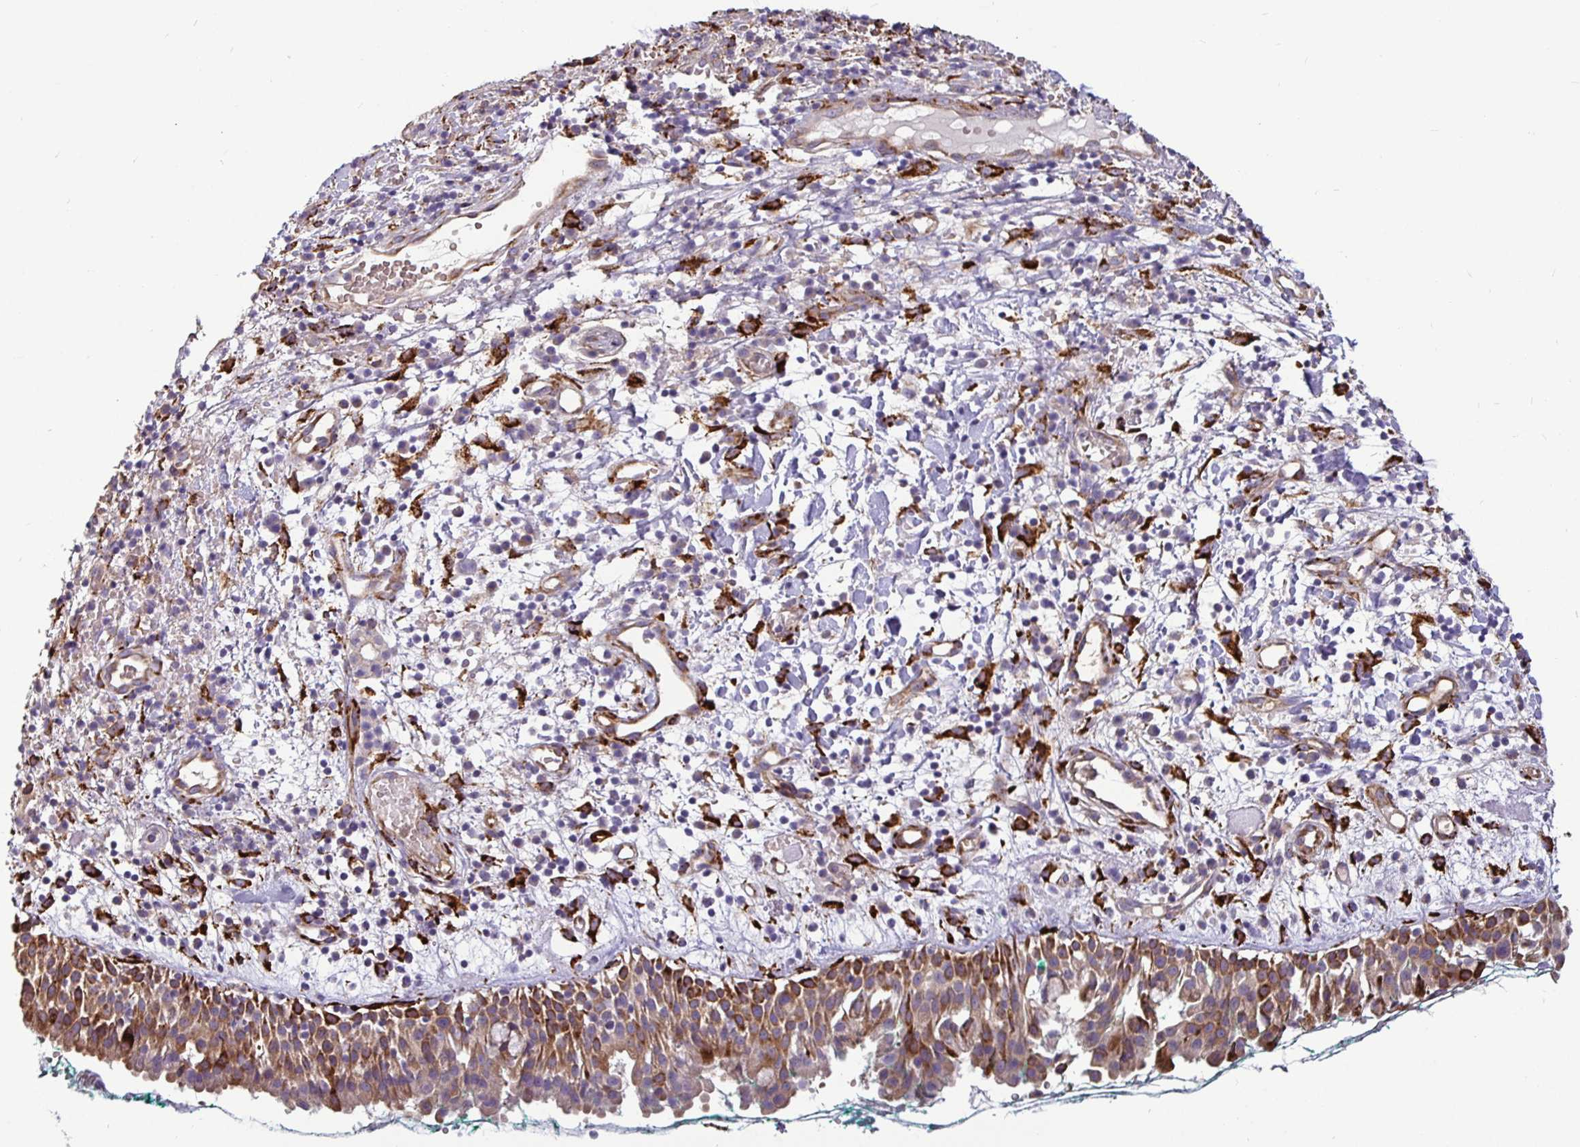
{"staining": {"intensity": "moderate", "quantity": ">75%", "location": "cytoplasmic/membranous"}, "tissue": "nasopharynx", "cell_type": "Respiratory epithelial cells", "image_type": "normal", "snomed": [{"axis": "morphology", "description": "Normal tissue, NOS"}, {"axis": "morphology", "description": "Basal cell carcinoma"}, {"axis": "topography", "description": "Cartilage tissue"}, {"axis": "topography", "description": "Nasopharynx"}, {"axis": "topography", "description": "Oral tissue"}], "caption": "Nasopharynx stained for a protein (brown) shows moderate cytoplasmic/membranous positive staining in about >75% of respiratory epithelial cells.", "gene": "P4HA2", "patient": {"sex": "female", "age": 77}}